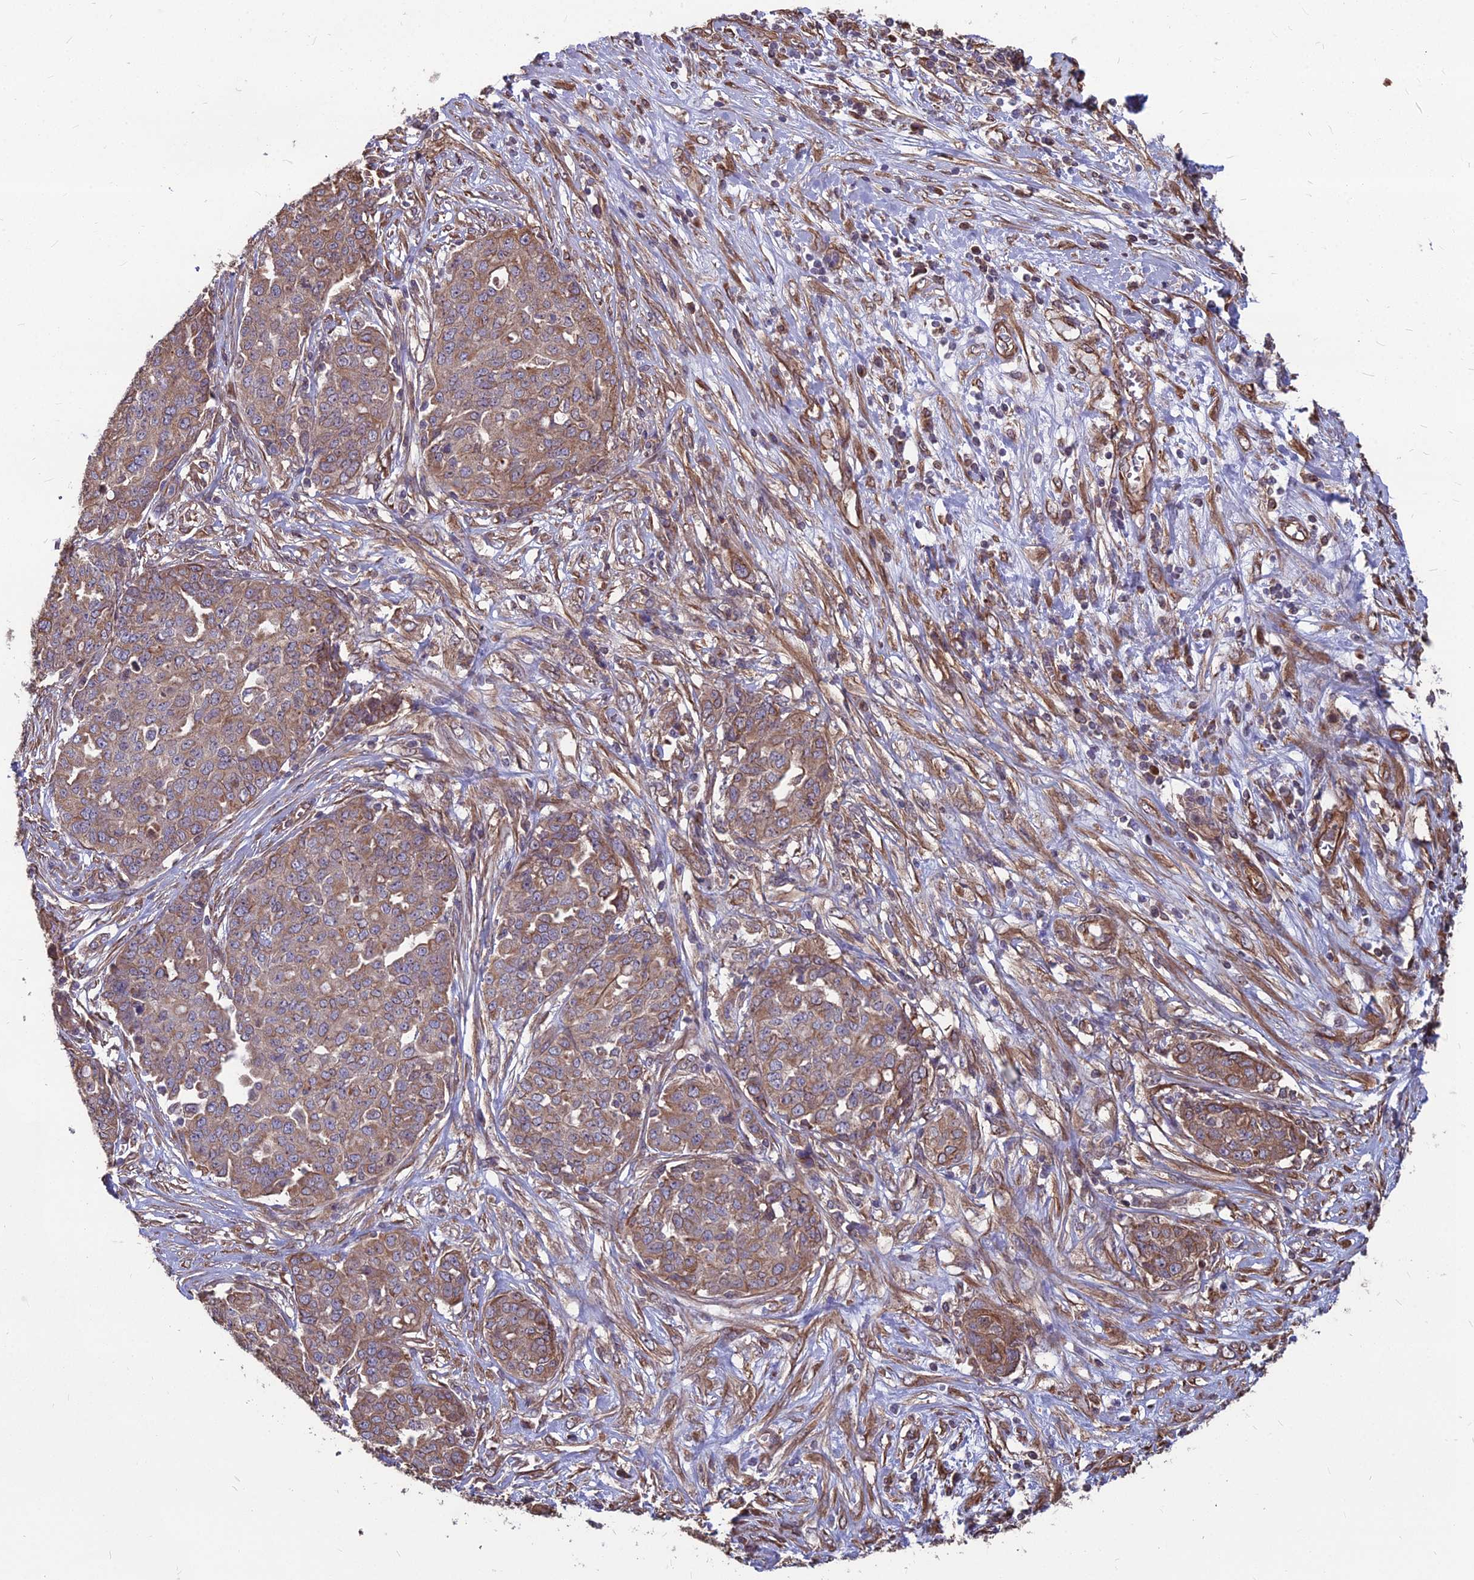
{"staining": {"intensity": "moderate", "quantity": ">75%", "location": "cytoplasmic/membranous"}, "tissue": "ovarian cancer", "cell_type": "Tumor cells", "image_type": "cancer", "snomed": [{"axis": "morphology", "description": "Cystadenocarcinoma, serous, NOS"}, {"axis": "topography", "description": "Soft tissue"}, {"axis": "topography", "description": "Ovary"}], "caption": "The image reveals immunohistochemical staining of serous cystadenocarcinoma (ovarian). There is moderate cytoplasmic/membranous positivity is identified in about >75% of tumor cells.", "gene": "LSM6", "patient": {"sex": "female", "age": 57}}